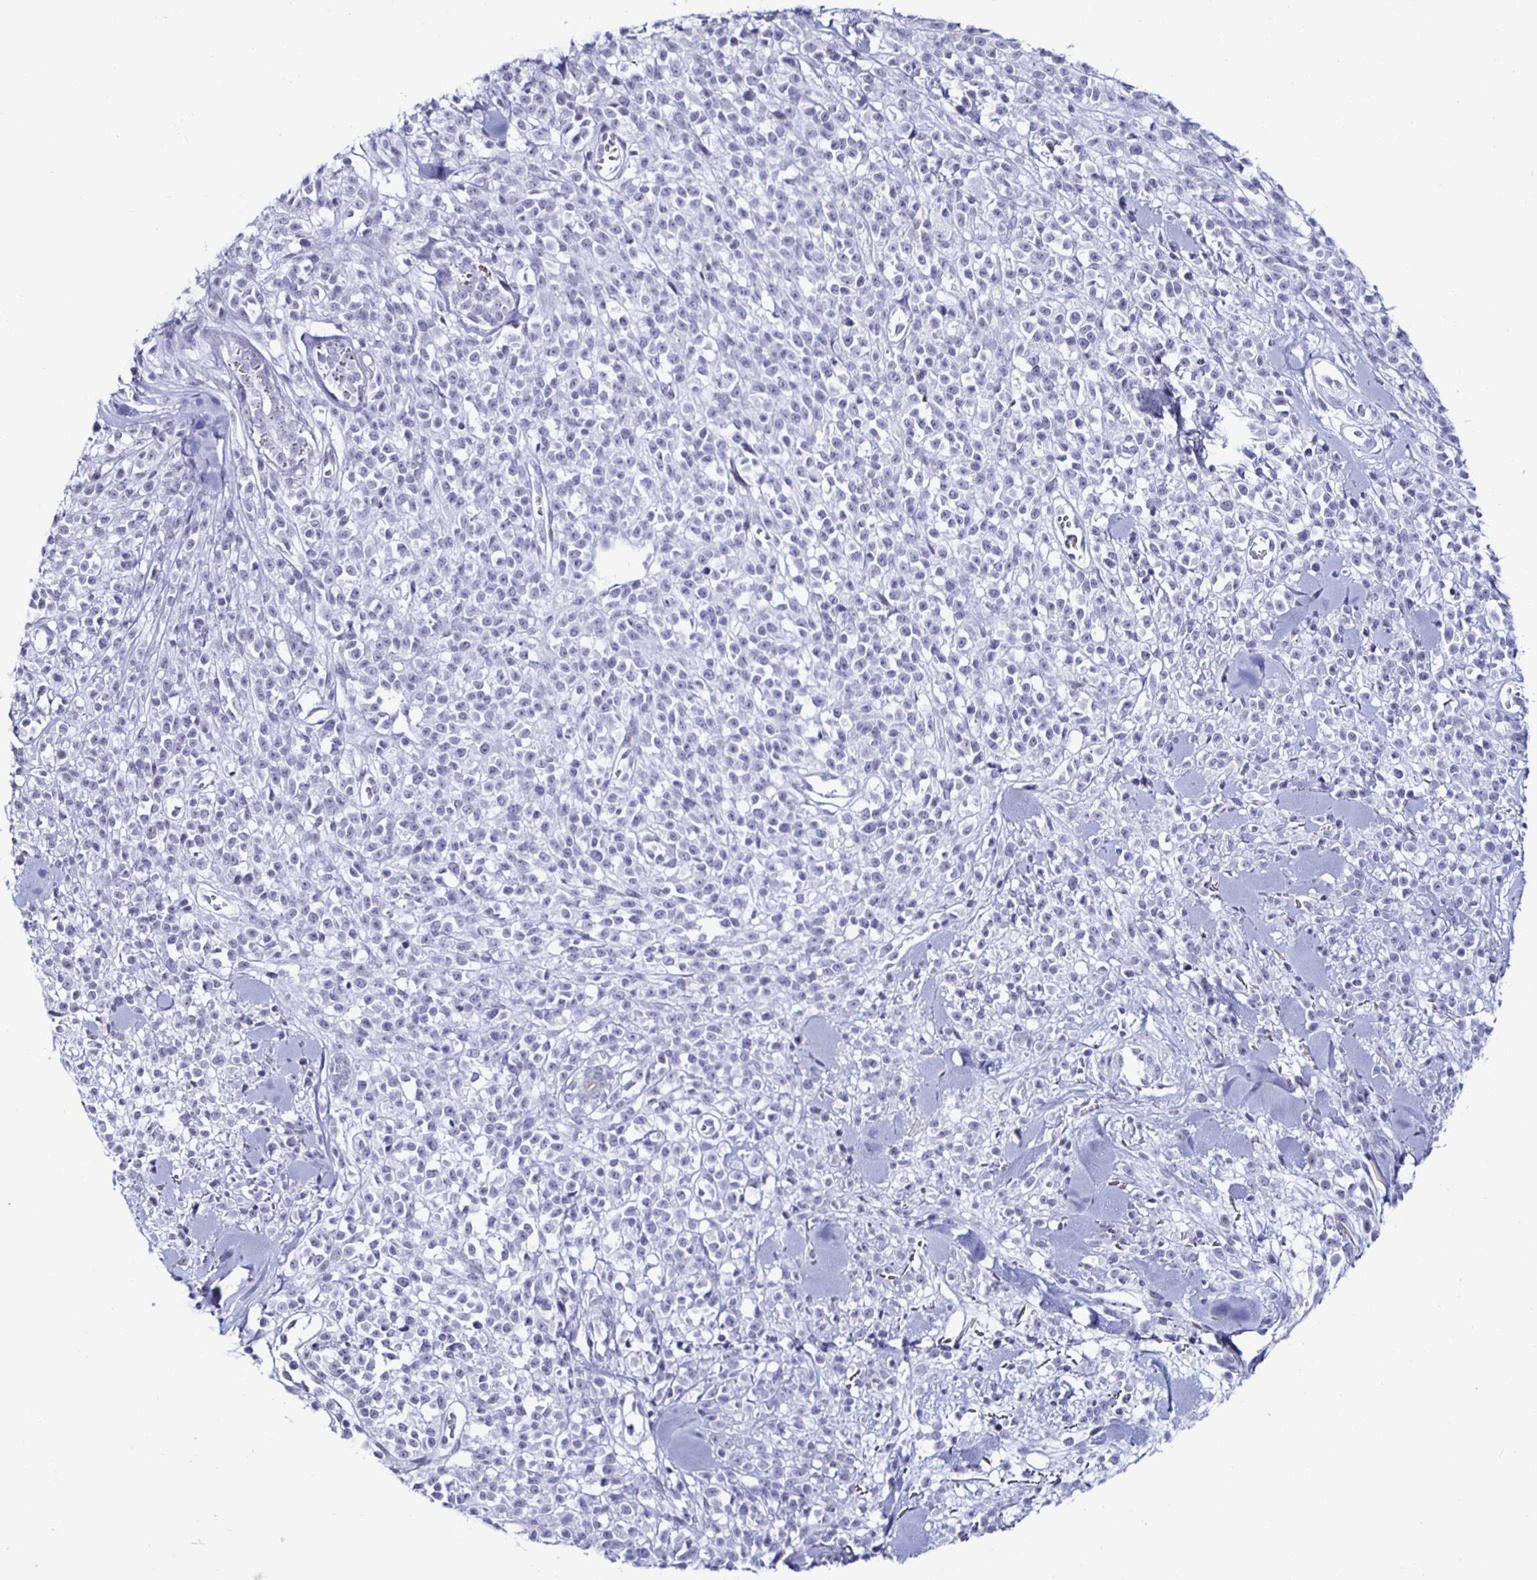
{"staining": {"intensity": "negative", "quantity": "none", "location": "none"}, "tissue": "melanoma", "cell_type": "Tumor cells", "image_type": "cancer", "snomed": [{"axis": "morphology", "description": "Malignant melanoma, NOS"}, {"axis": "topography", "description": "Skin"}, {"axis": "topography", "description": "Skin of trunk"}], "caption": "Tumor cells are negative for brown protein staining in melanoma.", "gene": "KRT4", "patient": {"sex": "male", "age": 74}}